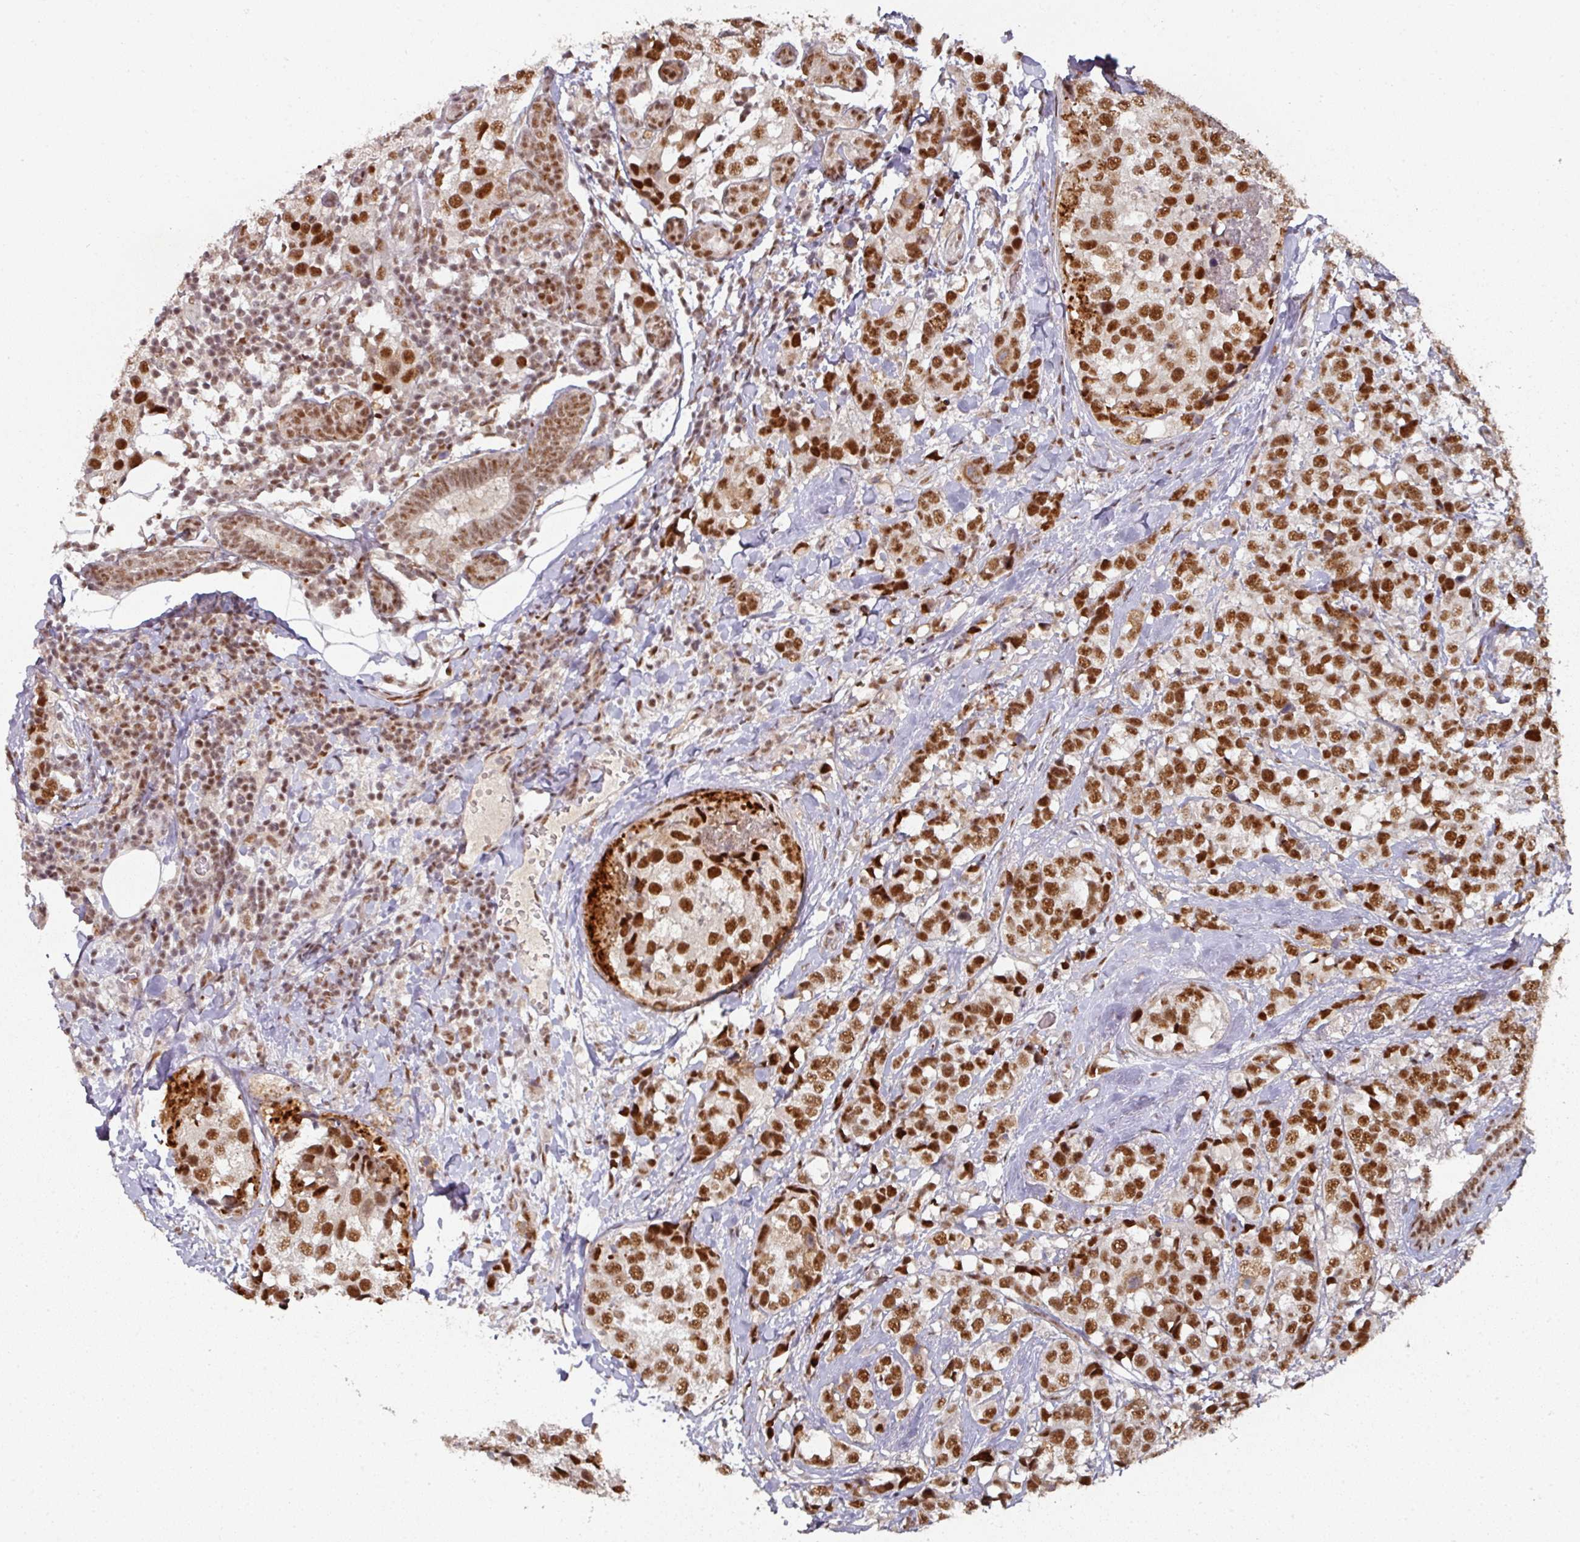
{"staining": {"intensity": "strong", "quantity": ">75%", "location": "nuclear"}, "tissue": "breast cancer", "cell_type": "Tumor cells", "image_type": "cancer", "snomed": [{"axis": "morphology", "description": "Lobular carcinoma"}, {"axis": "topography", "description": "Breast"}], "caption": "Breast cancer stained for a protein demonstrates strong nuclear positivity in tumor cells. (brown staining indicates protein expression, while blue staining denotes nuclei).", "gene": "MEPCE", "patient": {"sex": "female", "age": 59}}